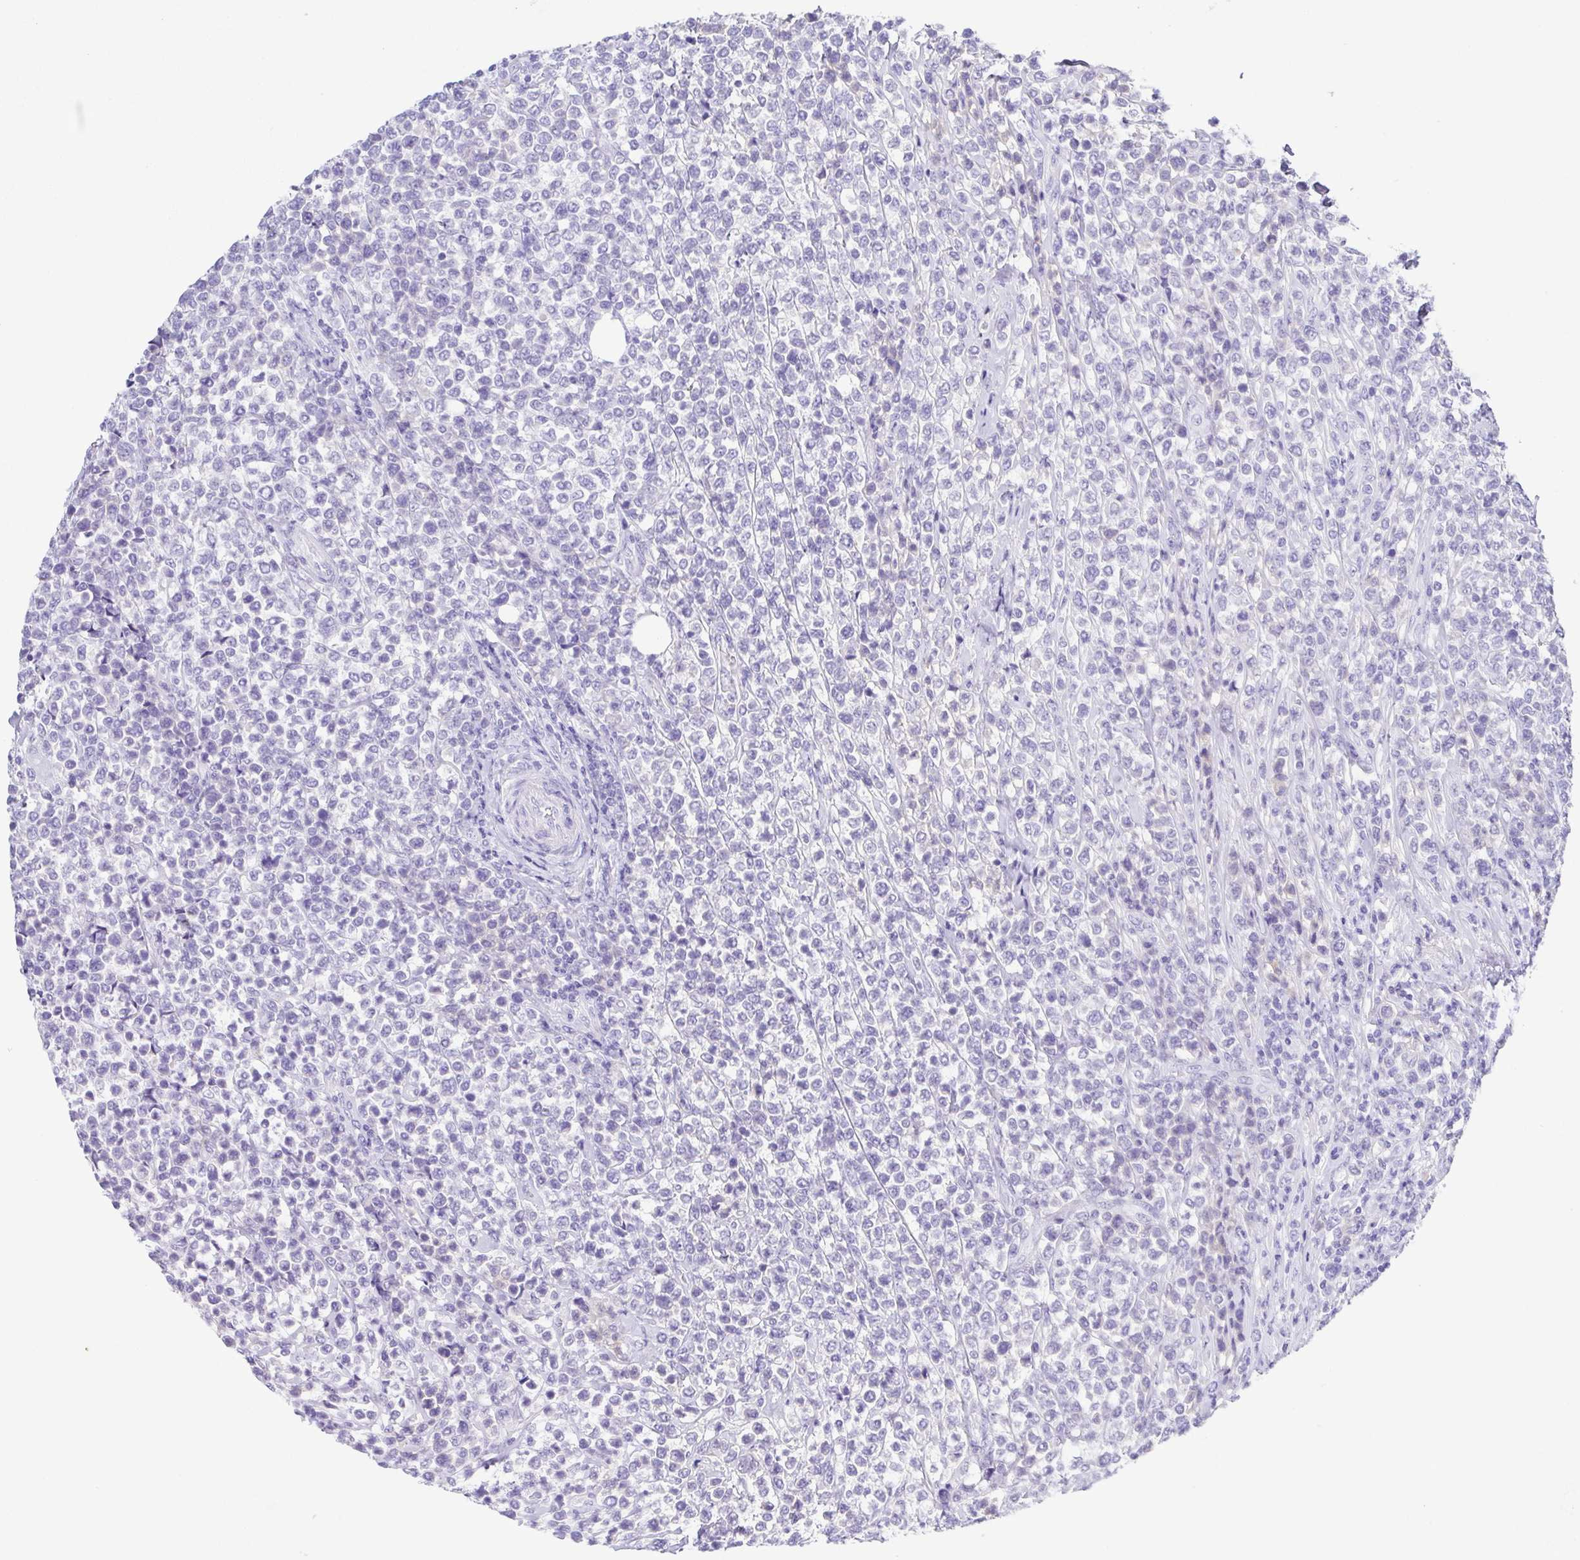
{"staining": {"intensity": "negative", "quantity": "none", "location": "none"}, "tissue": "lymphoma", "cell_type": "Tumor cells", "image_type": "cancer", "snomed": [{"axis": "morphology", "description": "Malignant lymphoma, non-Hodgkin's type, High grade"}, {"axis": "topography", "description": "Soft tissue"}], "caption": "Human lymphoma stained for a protein using immunohistochemistry displays no expression in tumor cells.", "gene": "A1BG", "patient": {"sex": "female", "age": 56}}